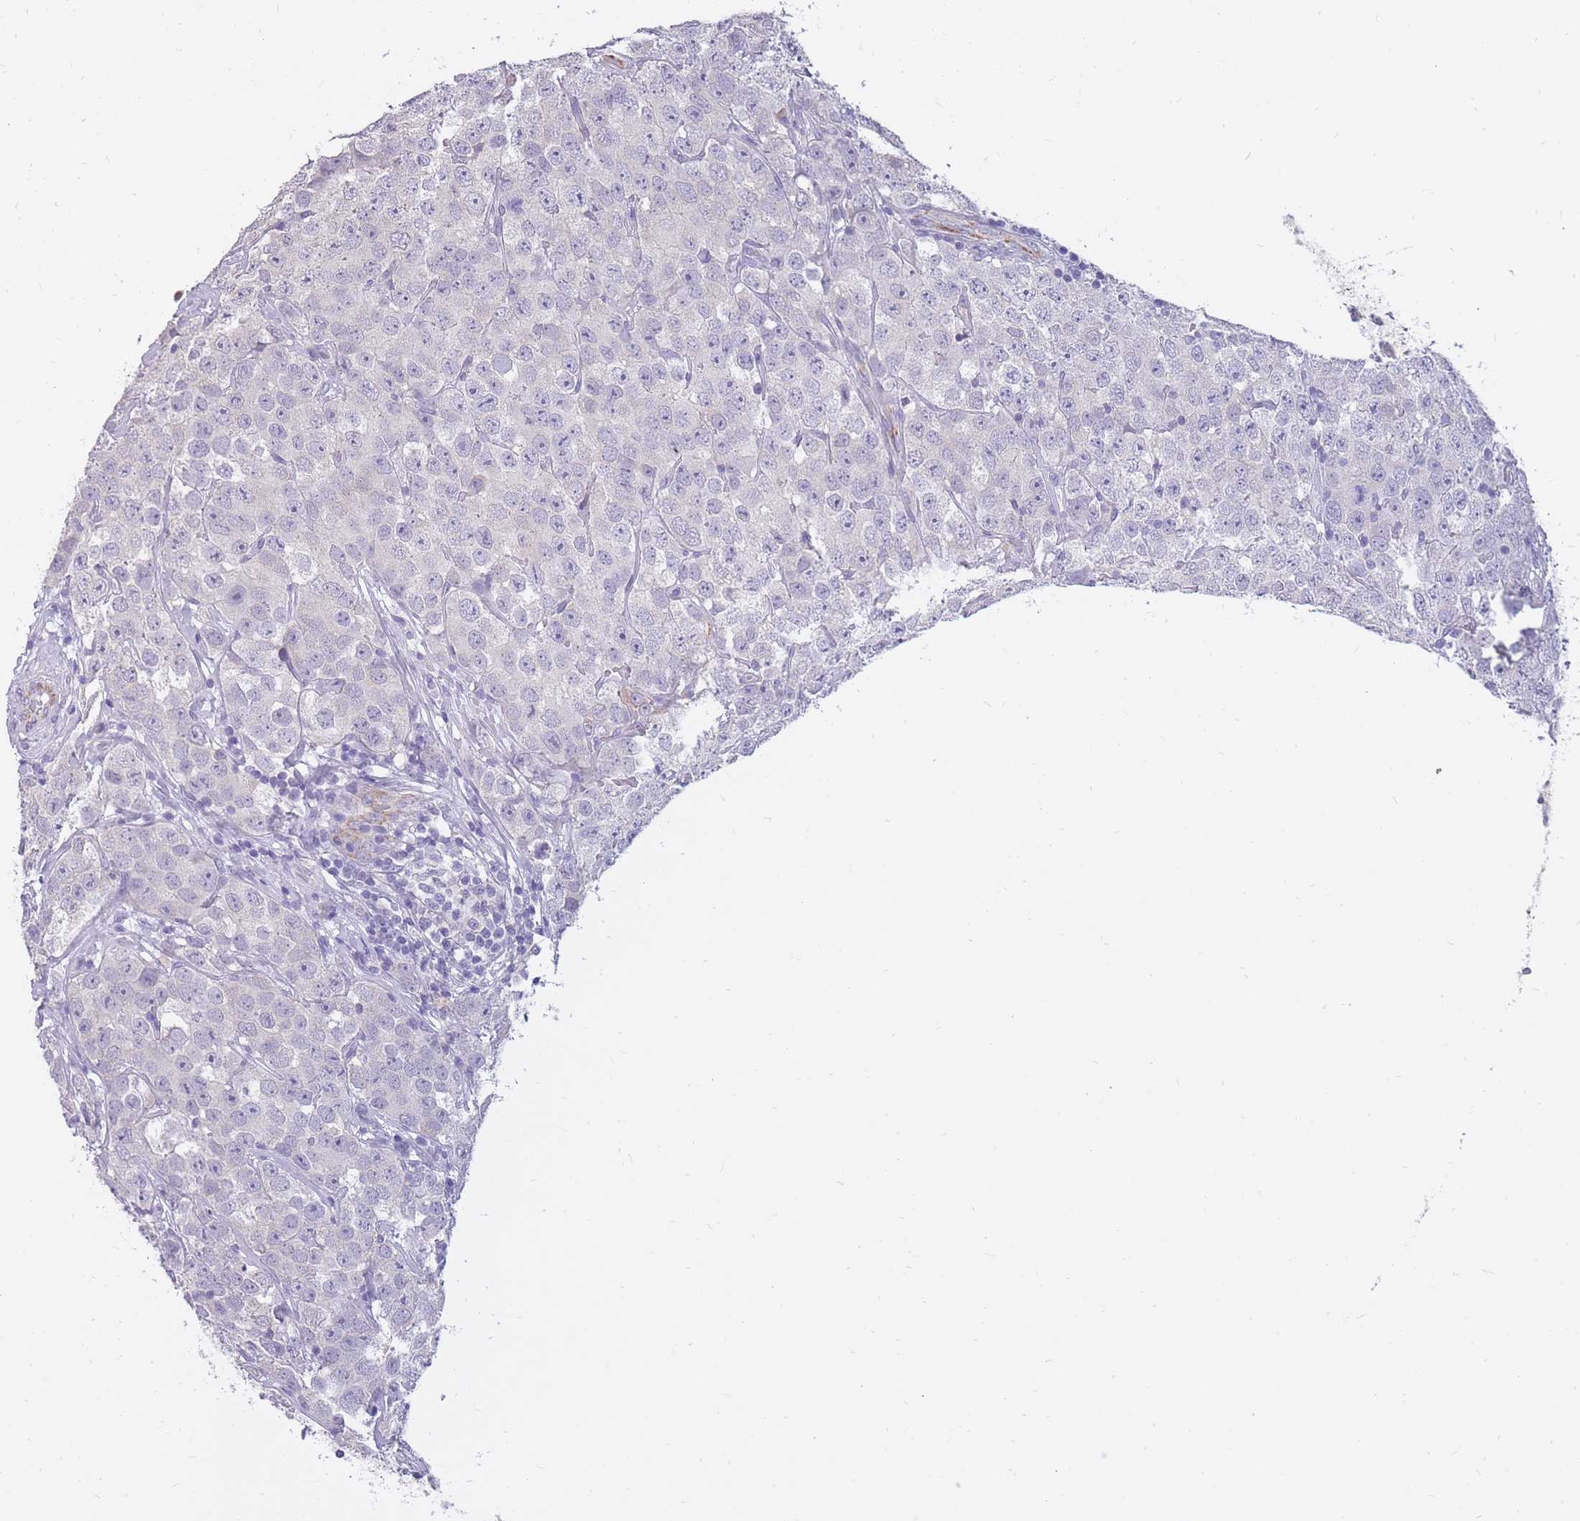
{"staining": {"intensity": "negative", "quantity": "none", "location": "none"}, "tissue": "testis cancer", "cell_type": "Tumor cells", "image_type": "cancer", "snomed": [{"axis": "morphology", "description": "Seminoma, NOS"}, {"axis": "topography", "description": "Testis"}], "caption": "This is an immunohistochemistry (IHC) histopathology image of seminoma (testis). There is no positivity in tumor cells.", "gene": "RNF170", "patient": {"sex": "male", "age": 28}}